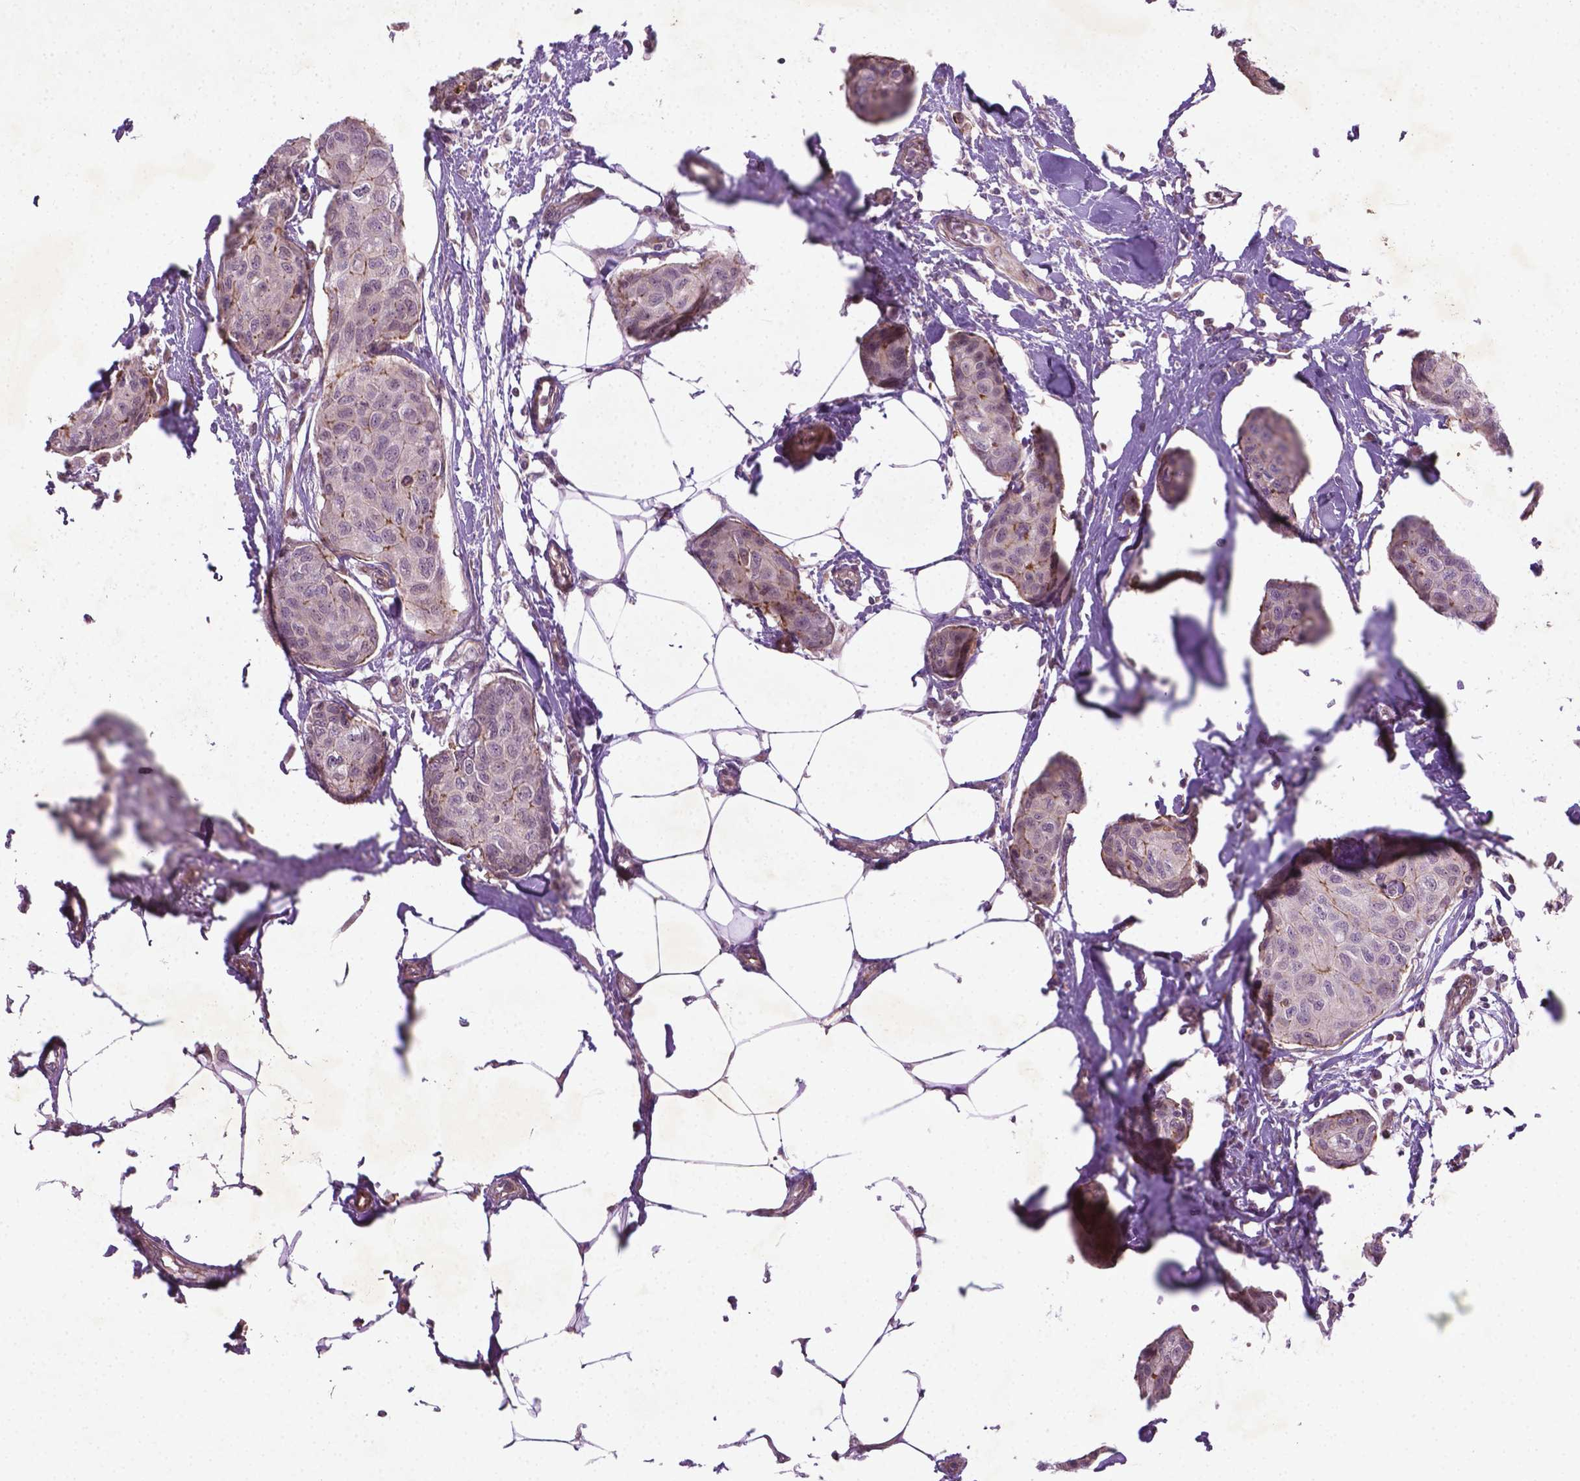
{"staining": {"intensity": "negative", "quantity": "none", "location": "none"}, "tissue": "breast cancer", "cell_type": "Tumor cells", "image_type": "cancer", "snomed": [{"axis": "morphology", "description": "Duct carcinoma"}, {"axis": "topography", "description": "Breast"}], "caption": "Tumor cells are negative for protein expression in human breast cancer.", "gene": "TCHP", "patient": {"sex": "female", "age": 80}}